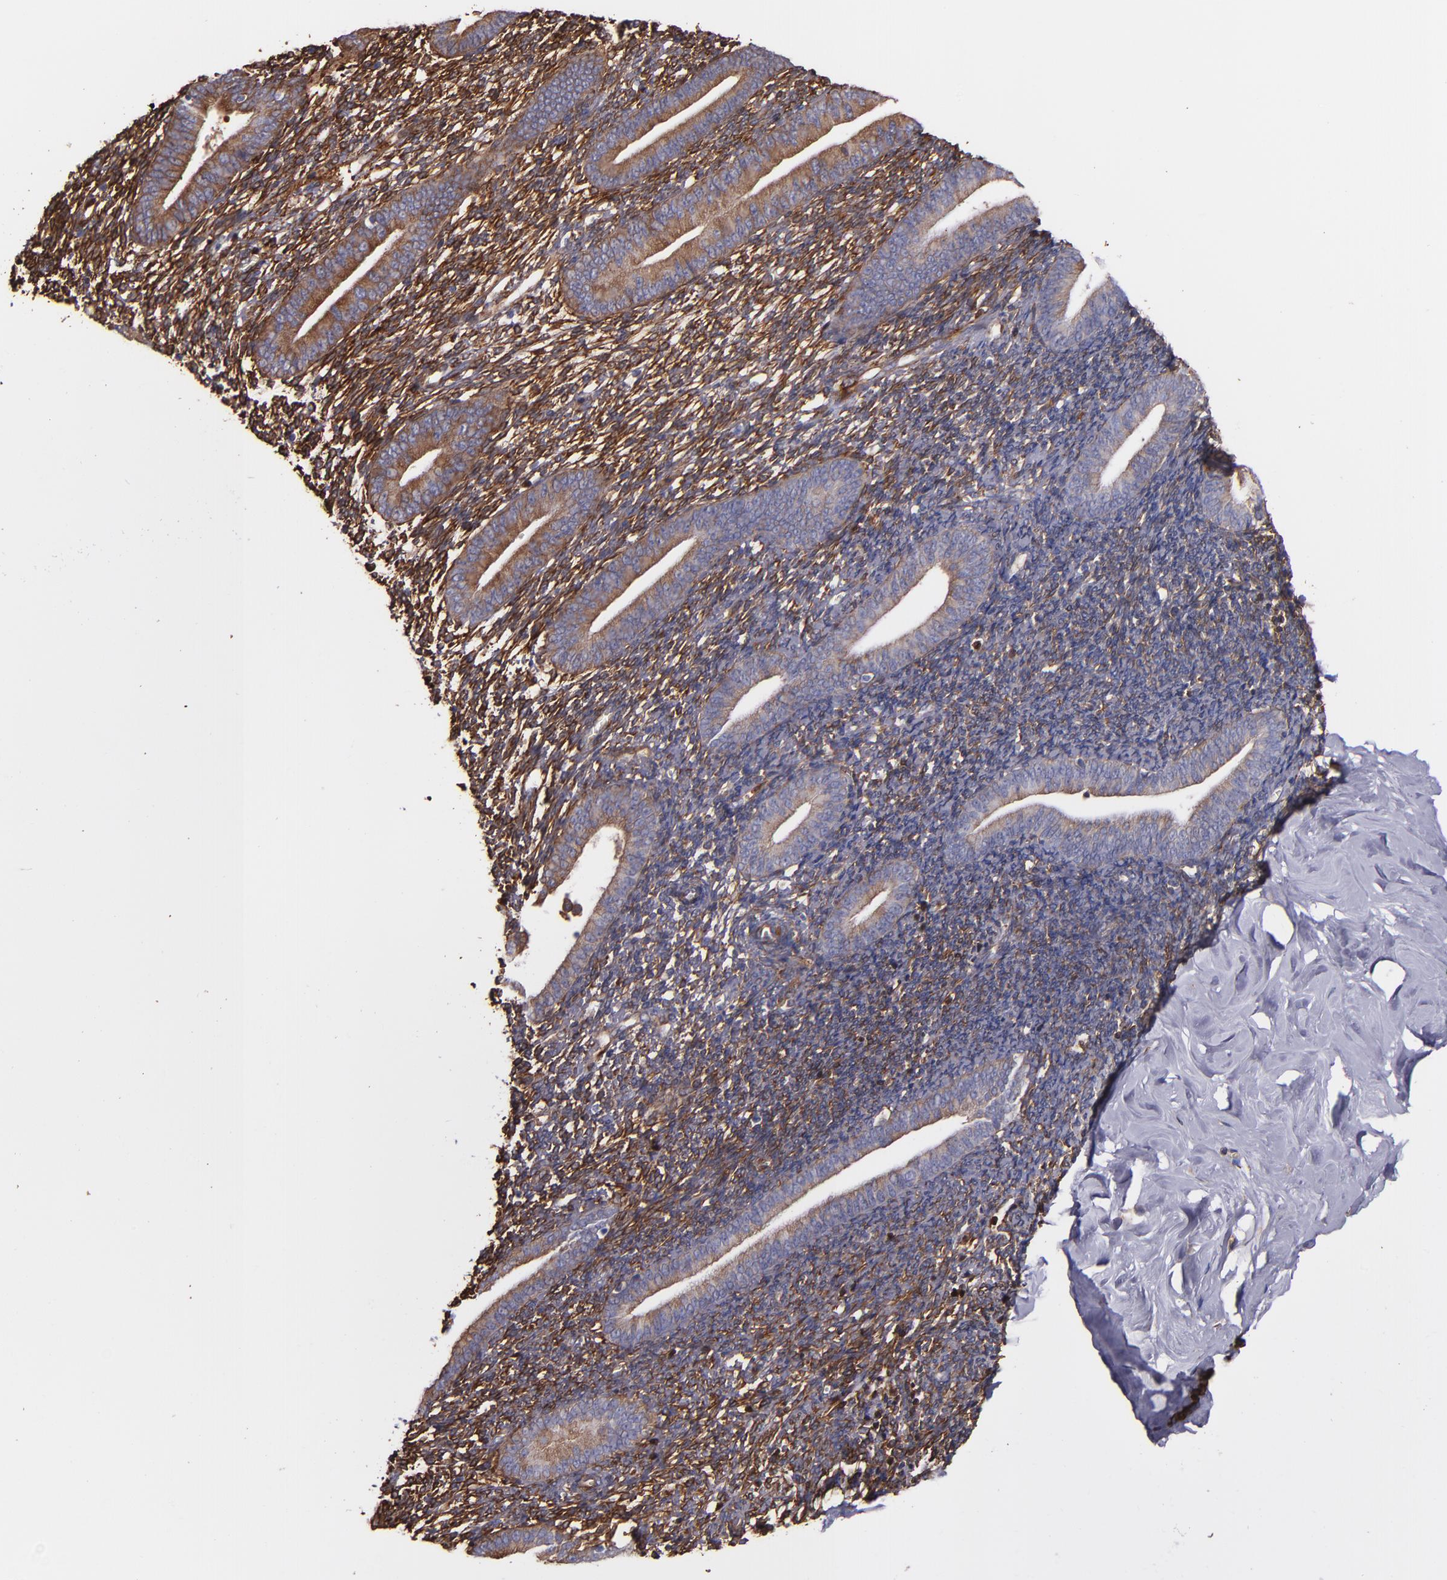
{"staining": {"intensity": "moderate", "quantity": "25%-75%", "location": "cytoplasmic/membranous"}, "tissue": "endometrium", "cell_type": "Cells in endometrial stroma", "image_type": "normal", "snomed": [{"axis": "morphology", "description": "Normal tissue, NOS"}, {"axis": "topography", "description": "Smooth muscle"}, {"axis": "topography", "description": "Endometrium"}], "caption": "Endometrium stained with a brown dye displays moderate cytoplasmic/membranous positive positivity in approximately 25%-75% of cells in endometrial stroma.", "gene": "VCL", "patient": {"sex": "female", "age": 57}}